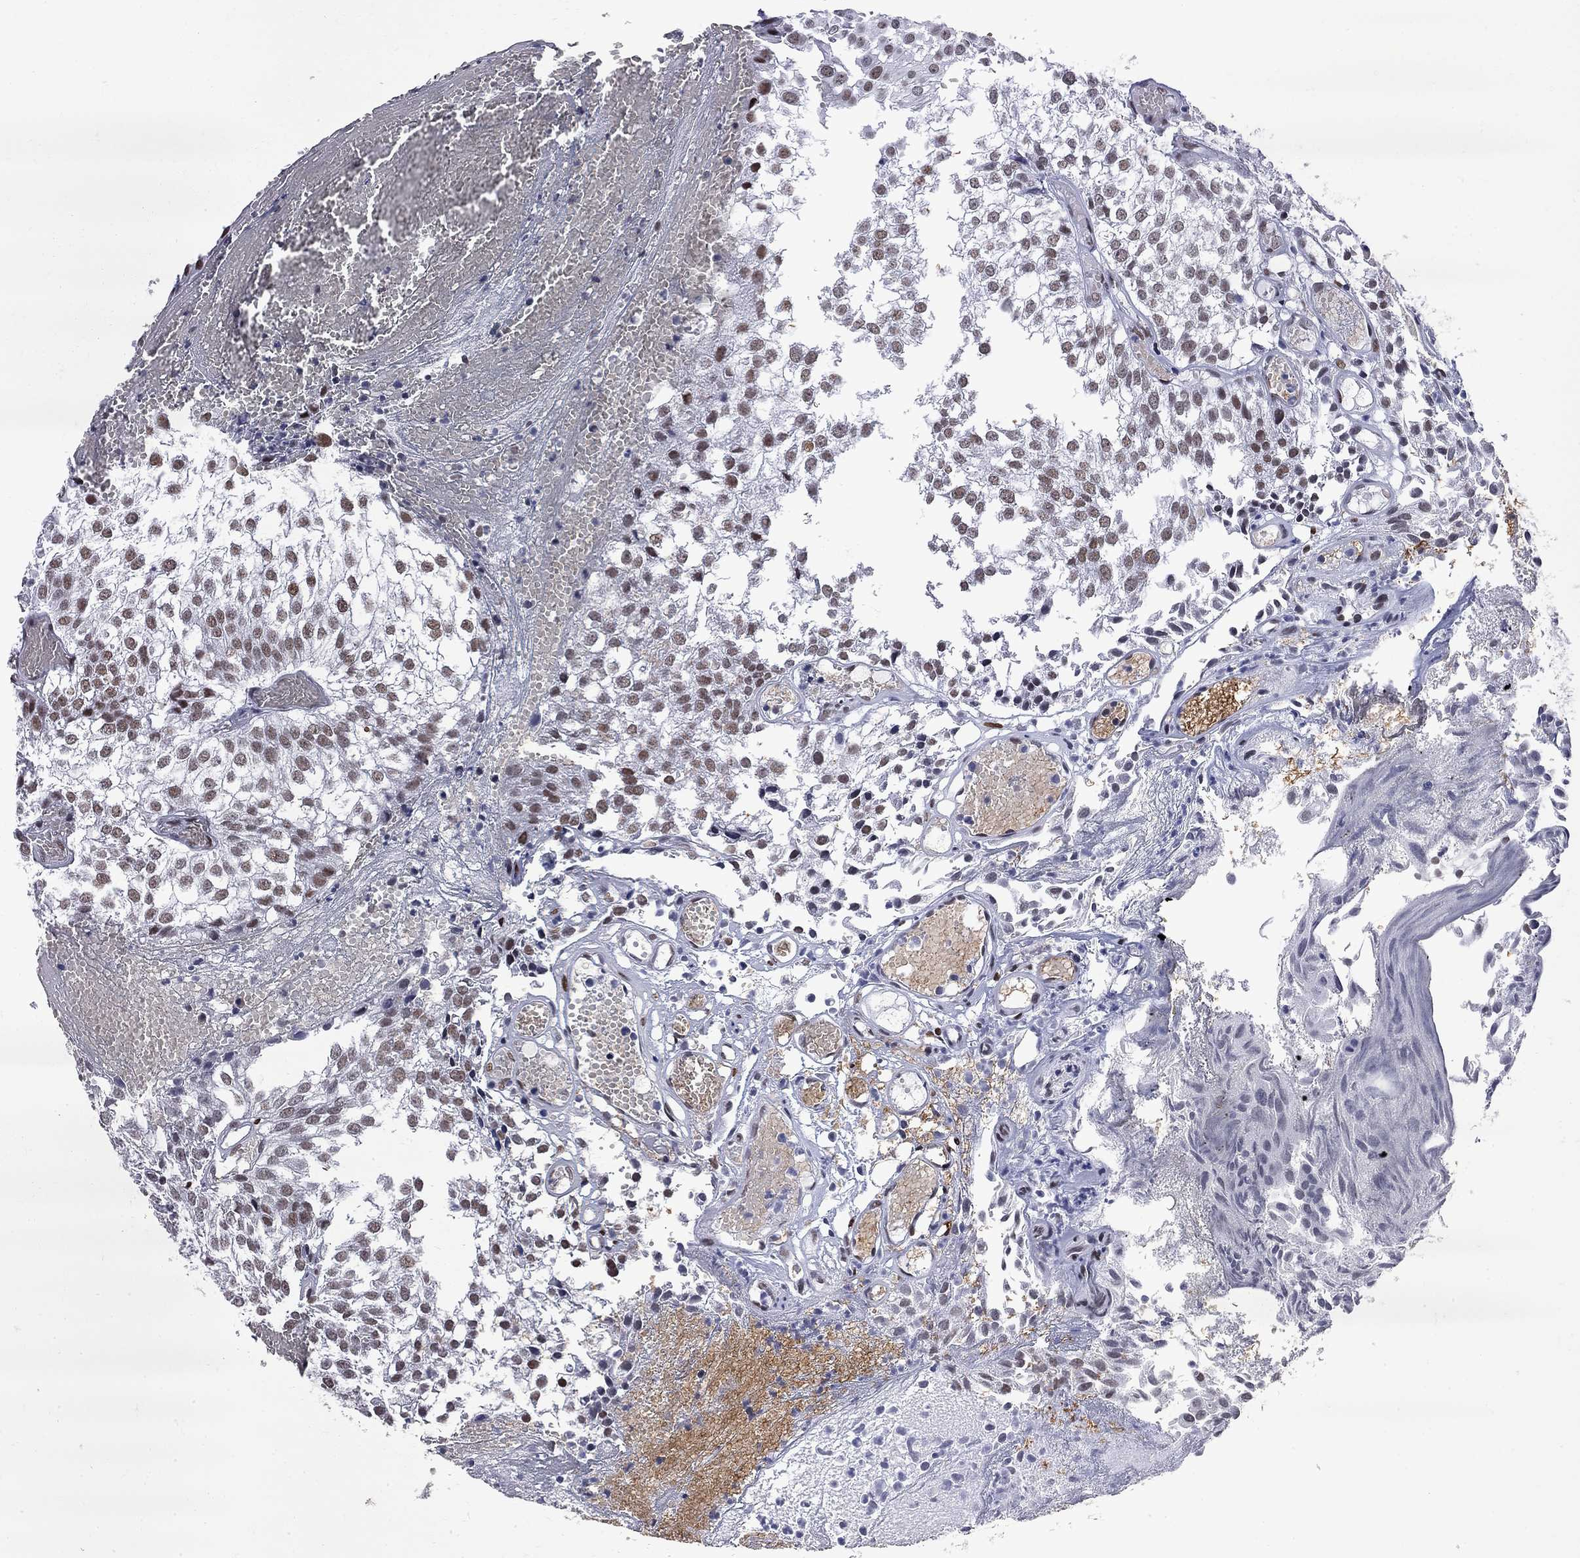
{"staining": {"intensity": "moderate", "quantity": "<25%", "location": "nuclear"}, "tissue": "urothelial cancer", "cell_type": "Tumor cells", "image_type": "cancer", "snomed": [{"axis": "morphology", "description": "Urothelial carcinoma, Low grade"}, {"axis": "topography", "description": "Urinary bladder"}], "caption": "Immunohistochemistry image of neoplastic tissue: urothelial carcinoma (low-grade) stained using immunohistochemistry (IHC) demonstrates low levels of moderate protein expression localized specifically in the nuclear of tumor cells, appearing as a nuclear brown color.", "gene": "ZBTB47", "patient": {"sex": "male", "age": 79}}